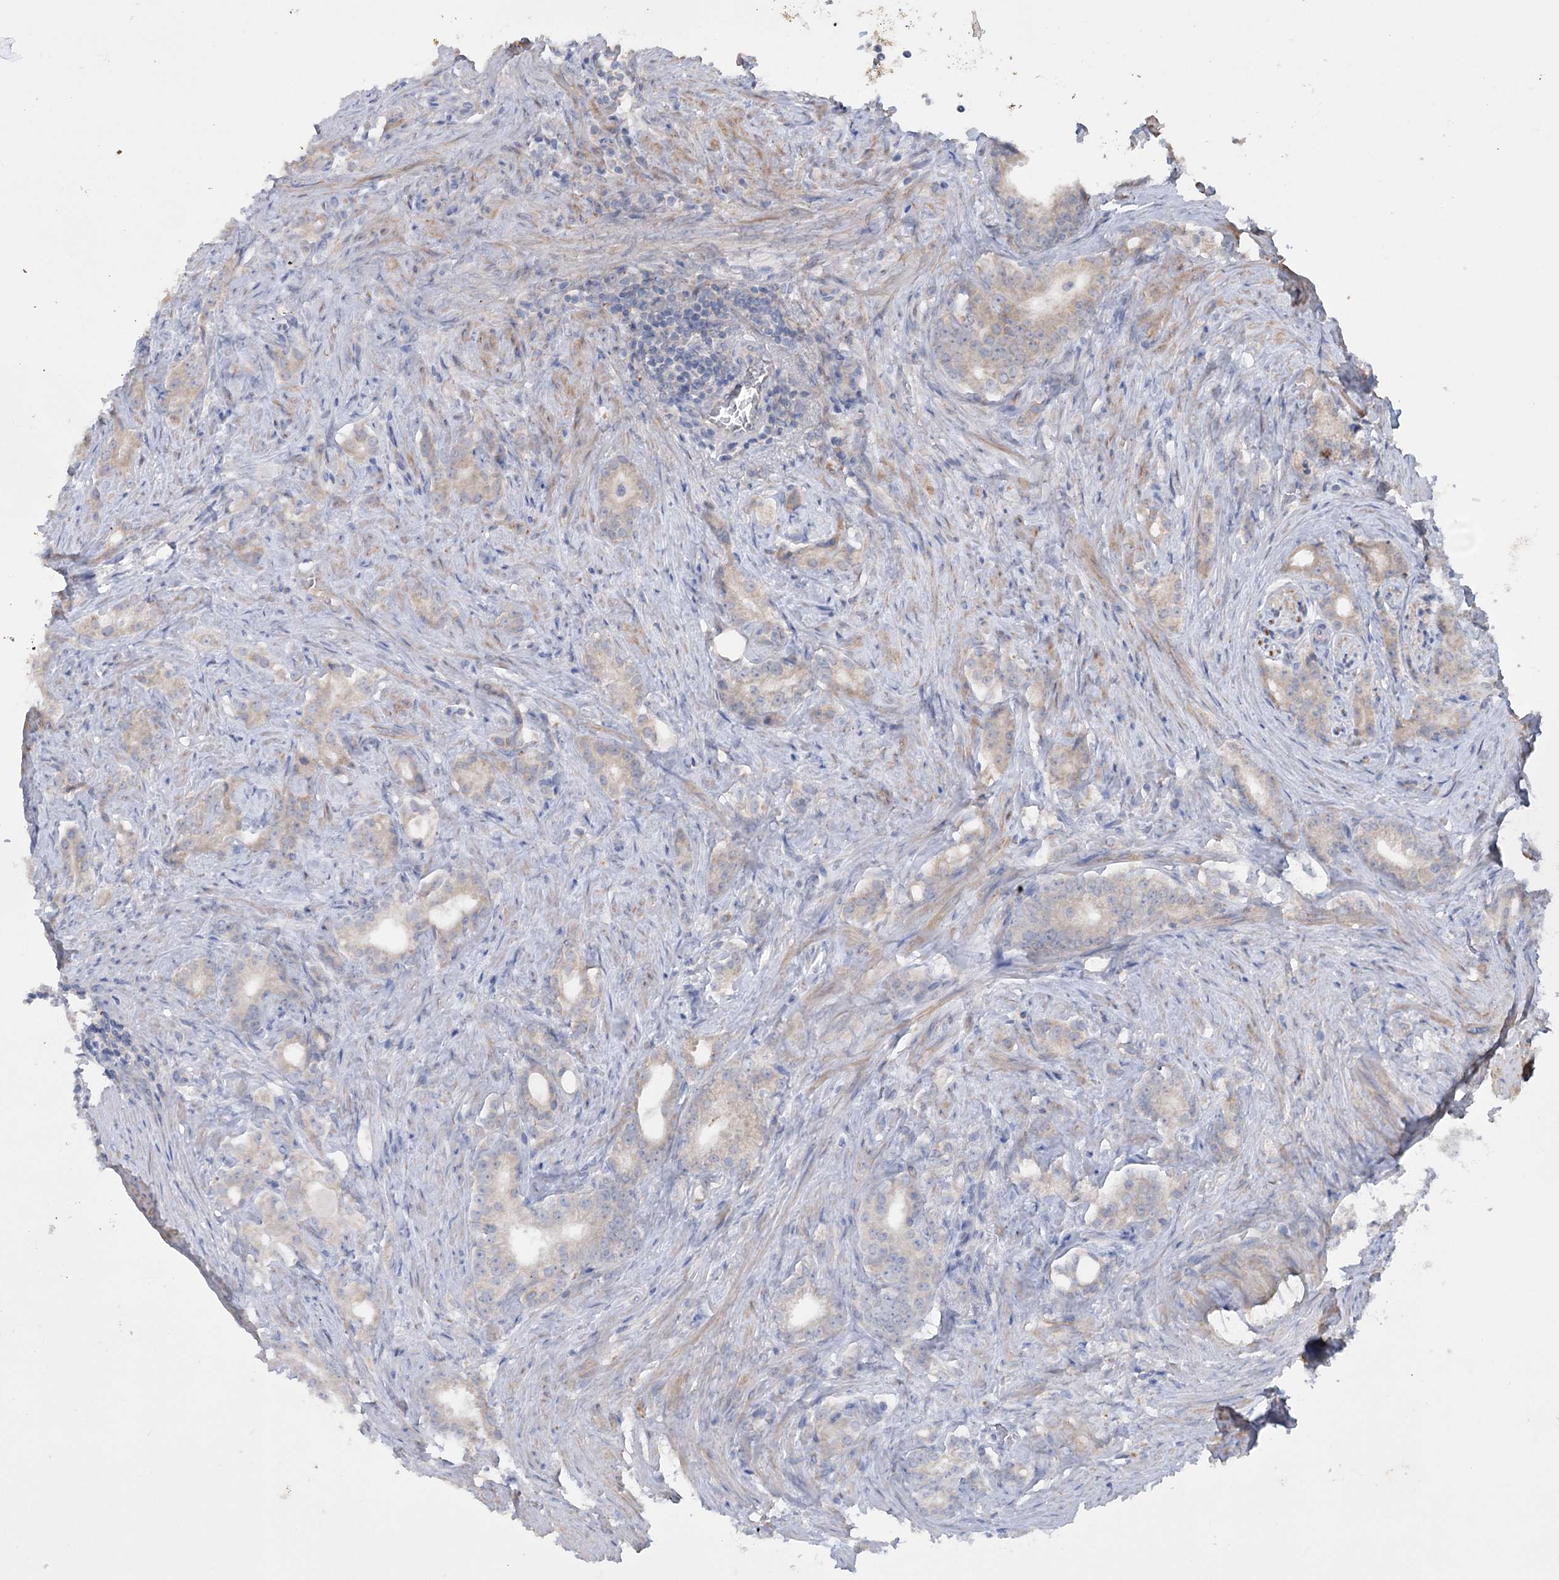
{"staining": {"intensity": "weak", "quantity": "<25%", "location": "cytoplasmic/membranous"}, "tissue": "prostate cancer", "cell_type": "Tumor cells", "image_type": "cancer", "snomed": [{"axis": "morphology", "description": "Adenocarcinoma, Low grade"}, {"axis": "topography", "description": "Prostate"}], "caption": "DAB immunohistochemical staining of human prostate cancer reveals no significant staining in tumor cells.", "gene": "MTCH2", "patient": {"sex": "male", "age": 71}}